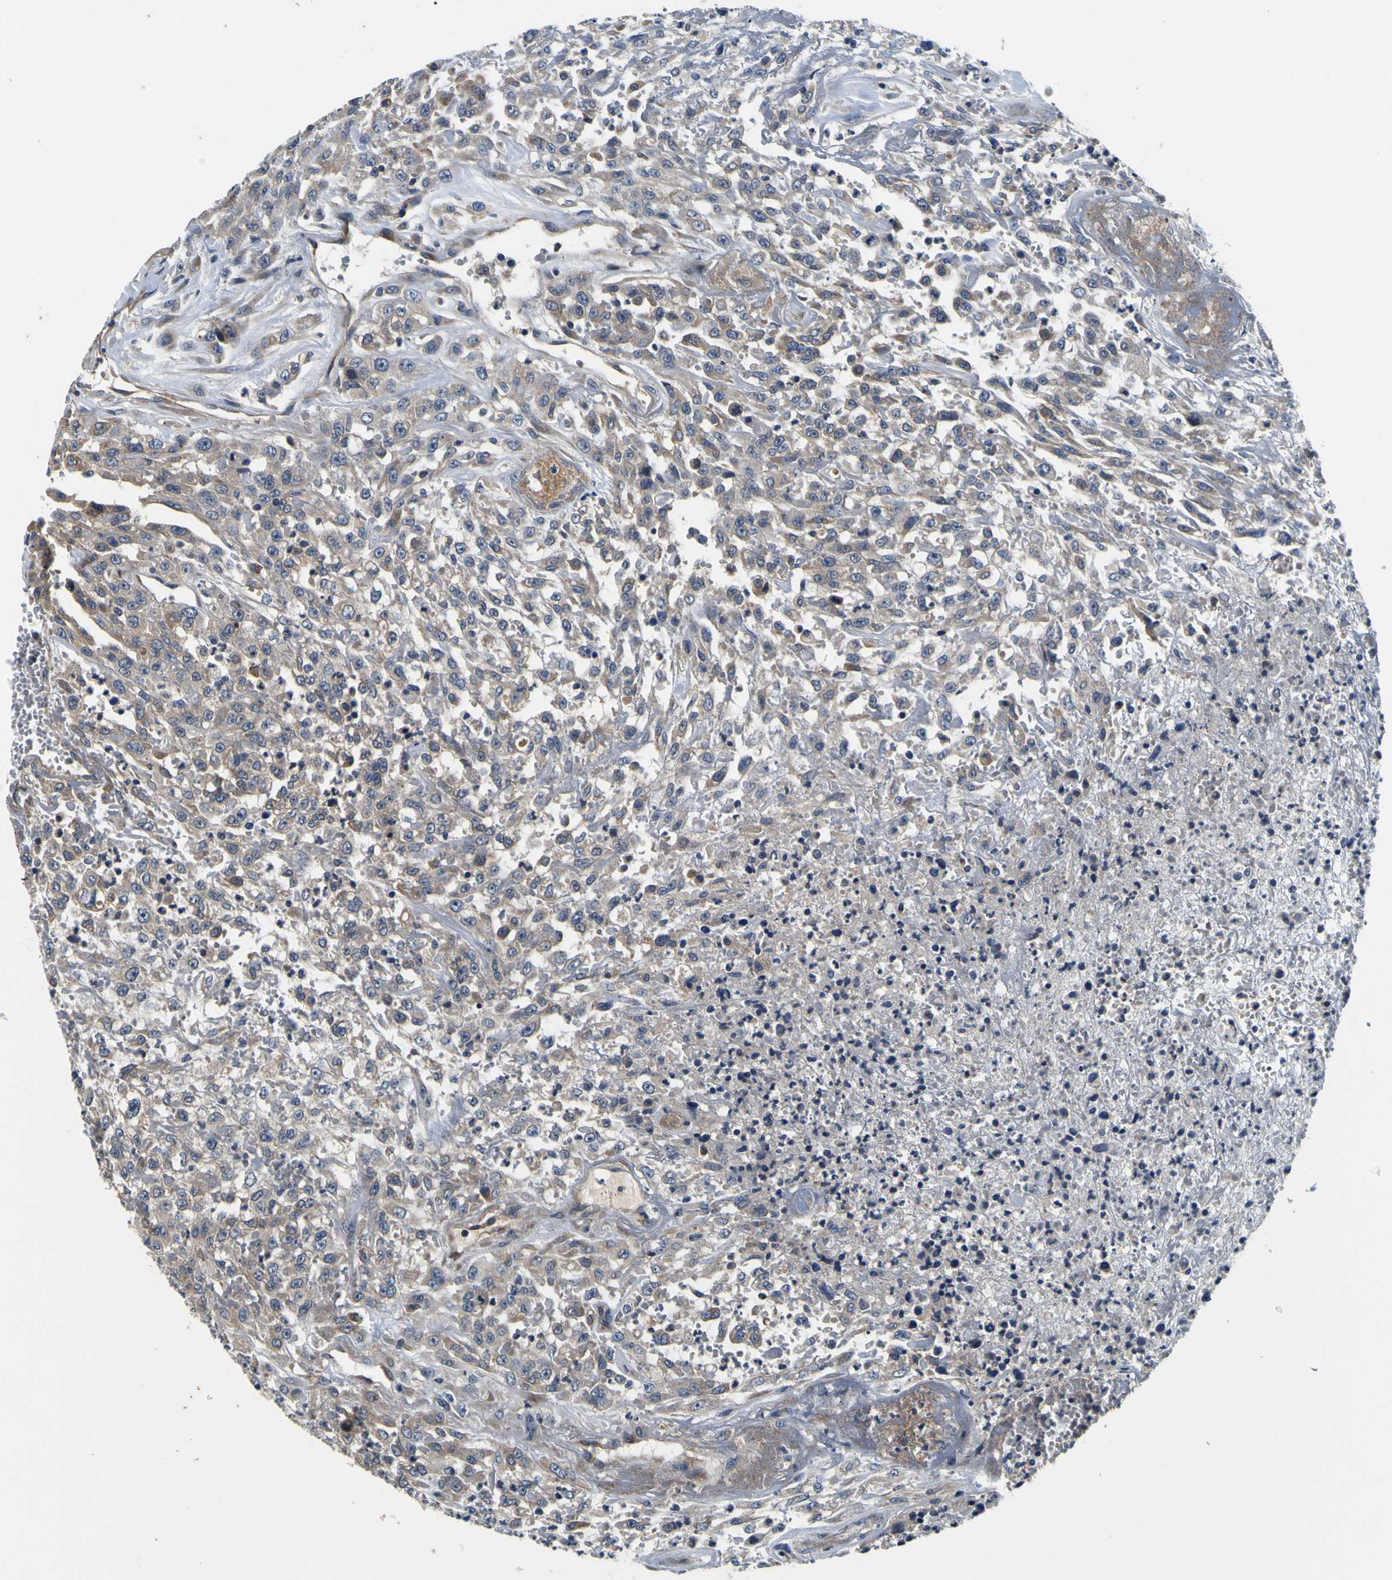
{"staining": {"intensity": "weak", "quantity": ">75%", "location": "cytoplasmic/membranous"}, "tissue": "urothelial cancer", "cell_type": "Tumor cells", "image_type": "cancer", "snomed": [{"axis": "morphology", "description": "Urothelial carcinoma, High grade"}, {"axis": "topography", "description": "Urinary bladder"}], "caption": "Urothelial cancer stained for a protein (brown) demonstrates weak cytoplasmic/membranous positive staining in about >75% of tumor cells.", "gene": "EPHB4", "patient": {"sex": "male", "age": 46}}